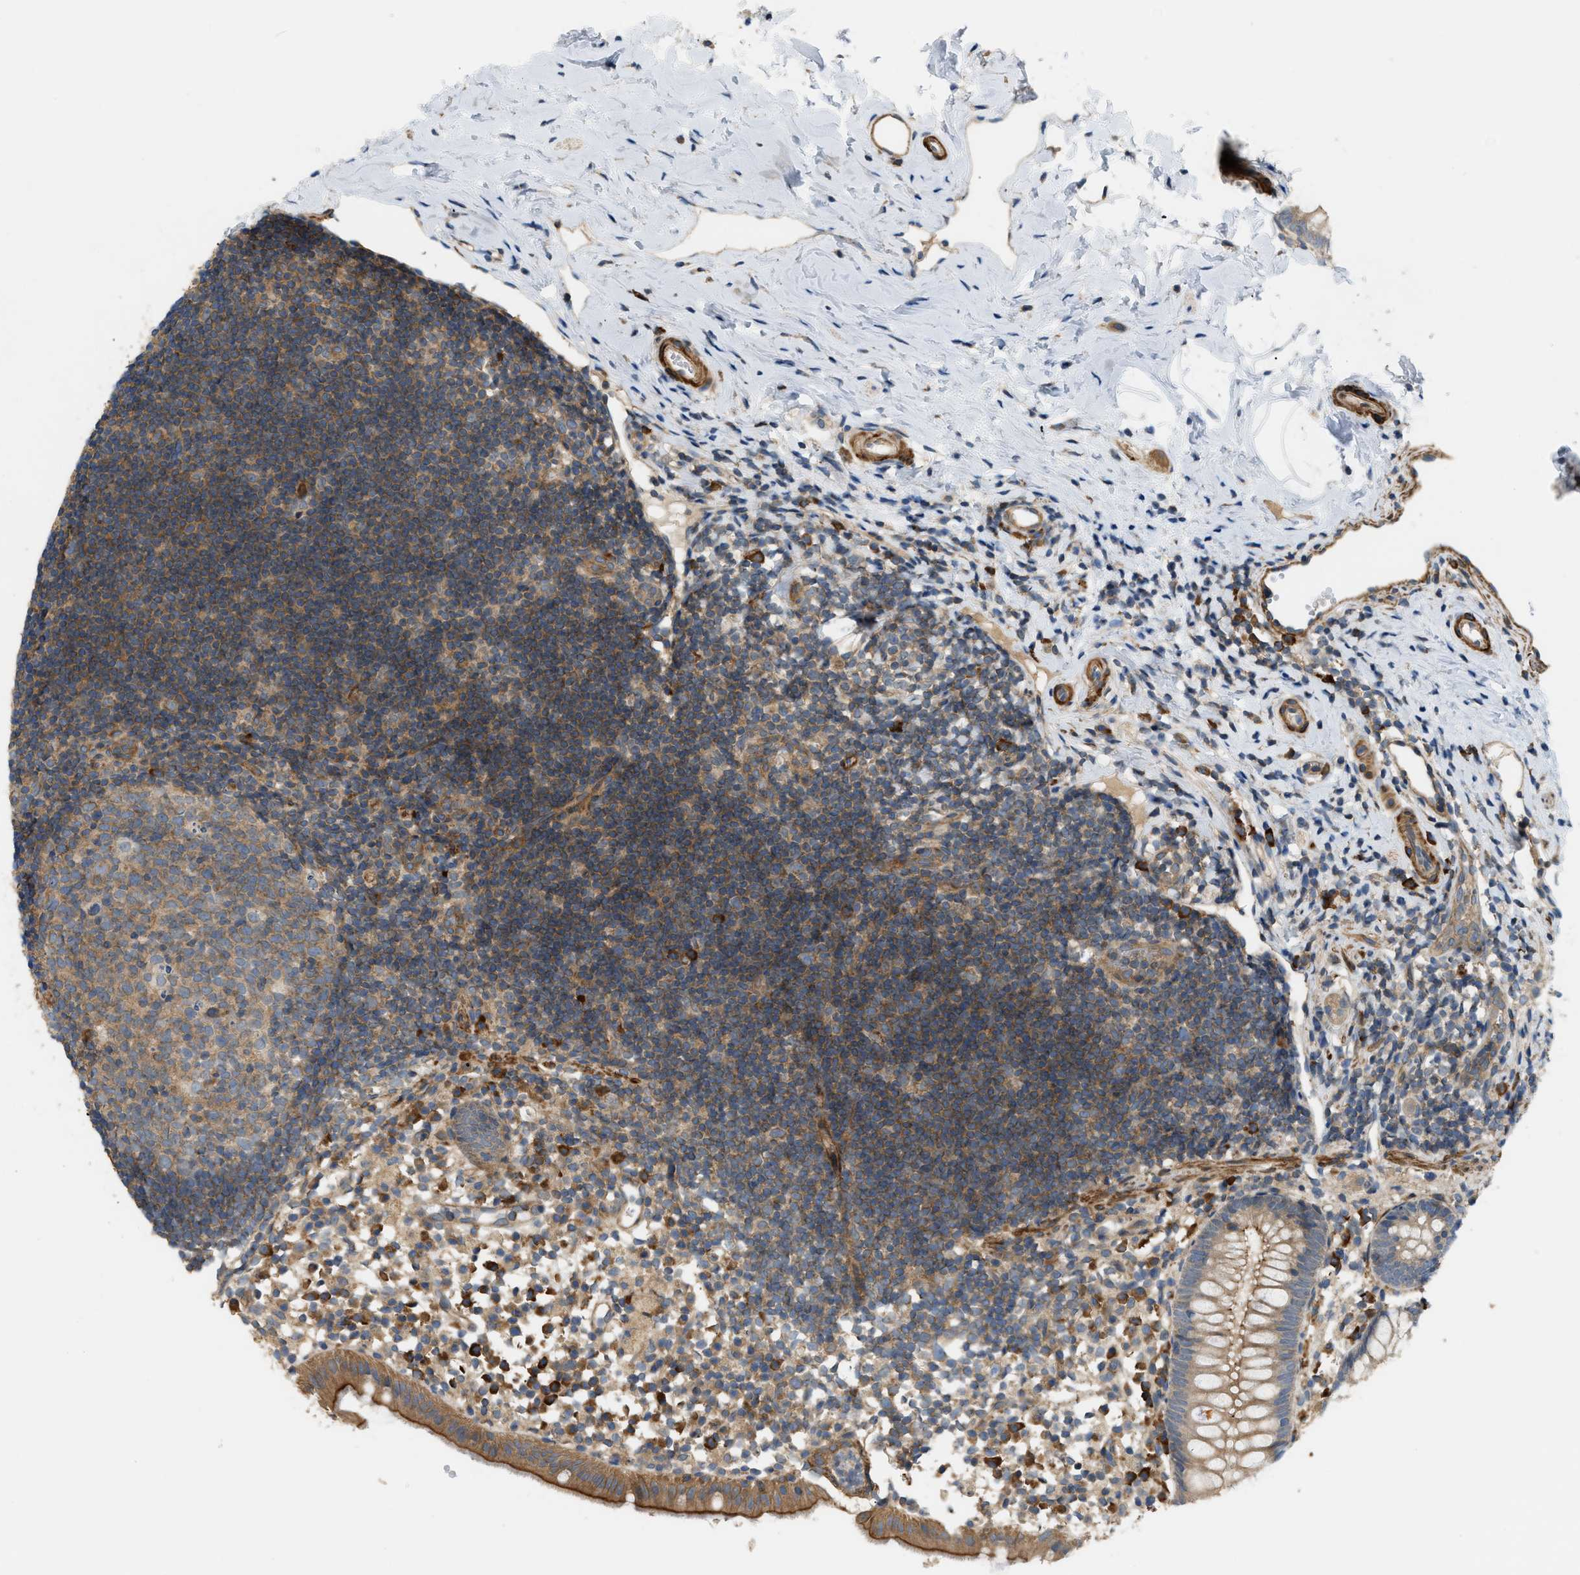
{"staining": {"intensity": "moderate", "quantity": ">75%", "location": "cytoplasmic/membranous"}, "tissue": "appendix", "cell_type": "Glandular cells", "image_type": "normal", "snomed": [{"axis": "morphology", "description": "Normal tissue, NOS"}, {"axis": "topography", "description": "Appendix"}], "caption": "The histopathology image exhibits immunohistochemical staining of normal appendix. There is moderate cytoplasmic/membranous positivity is seen in approximately >75% of glandular cells.", "gene": "BTN3A2", "patient": {"sex": "female", "age": 20}}